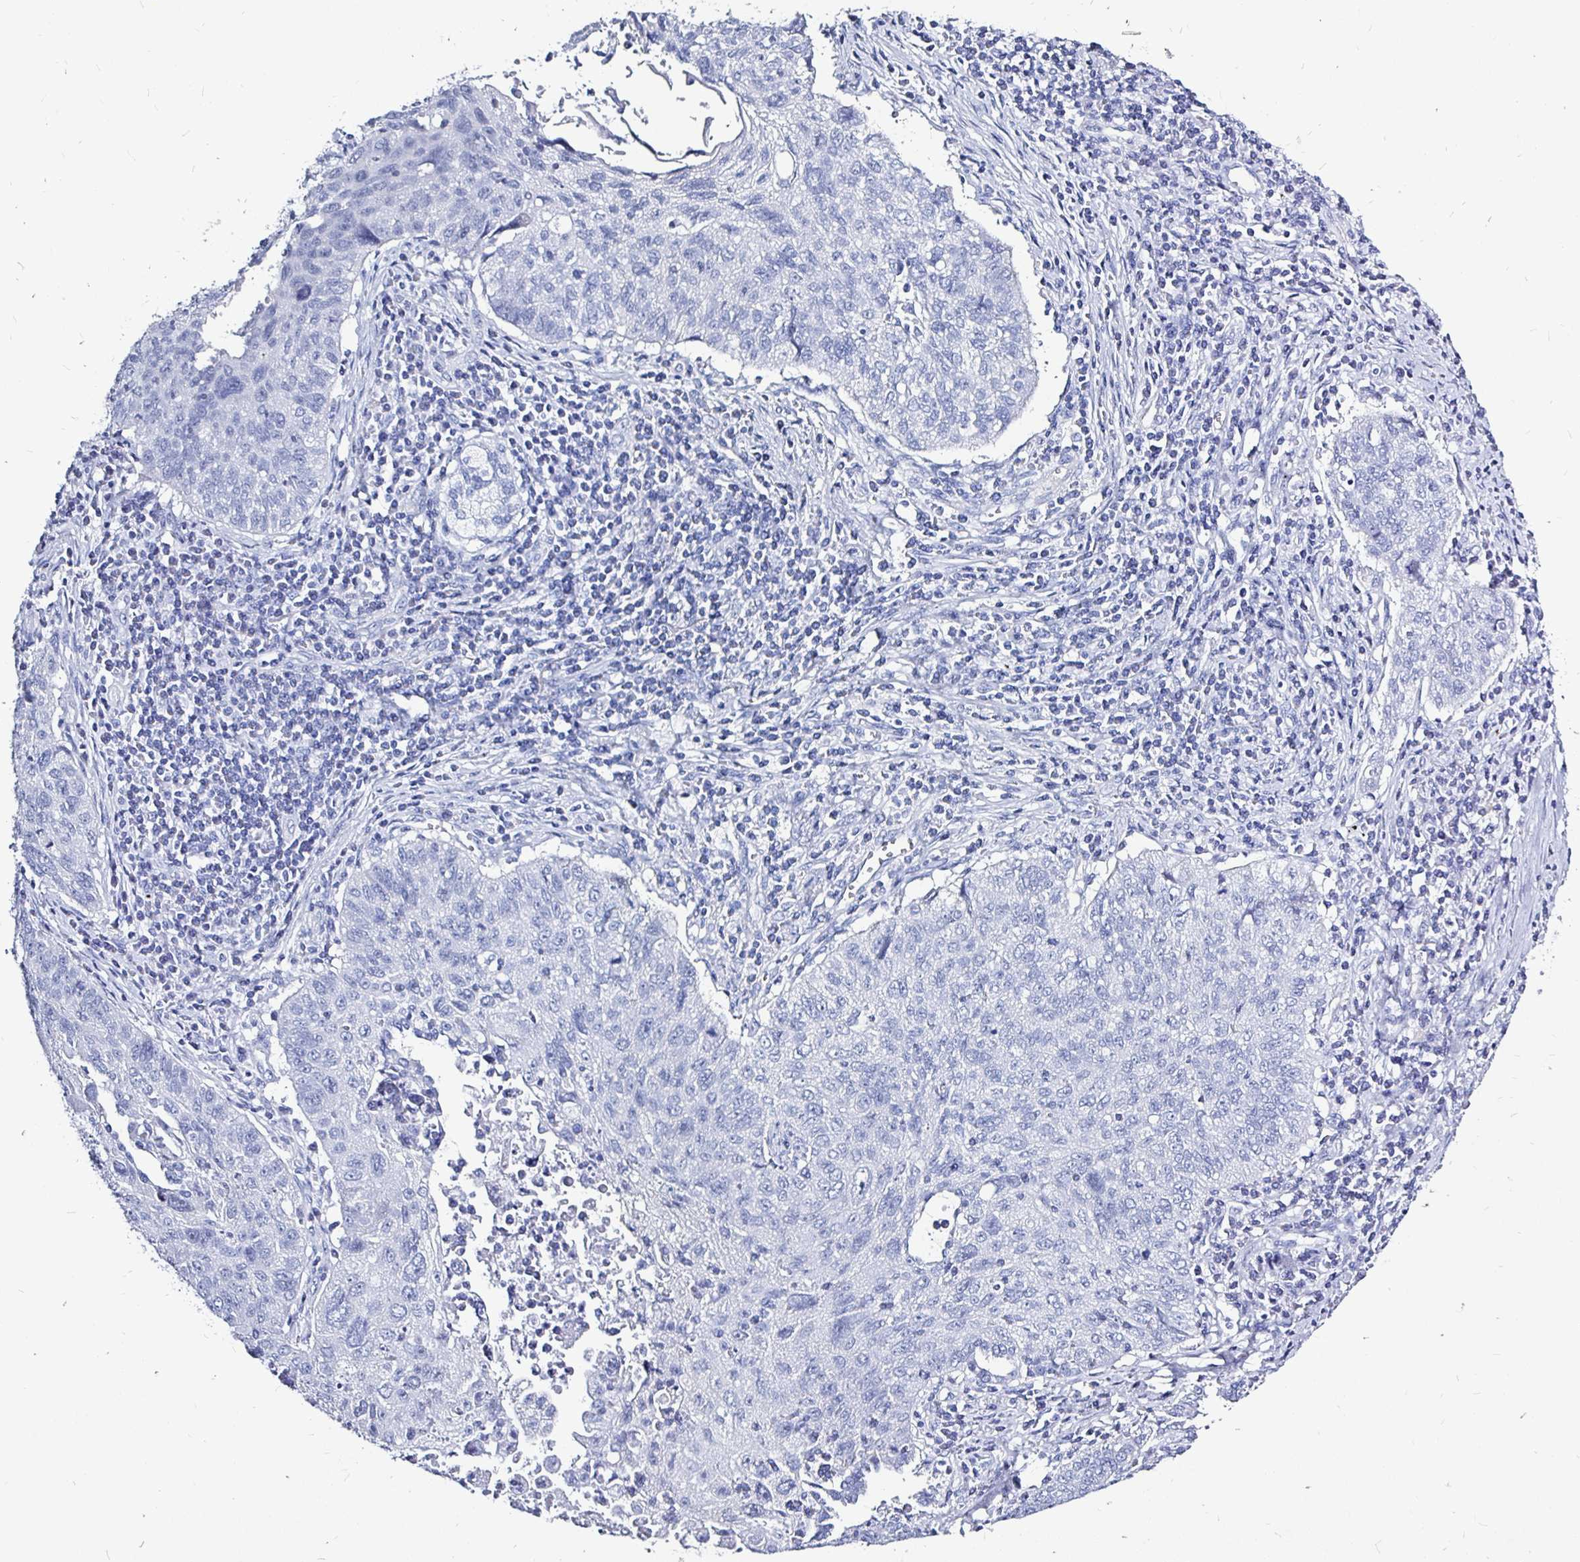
{"staining": {"intensity": "negative", "quantity": "none", "location": "none"}, "tissue": "lung cancer", "cell_type": "Tumor cells", "image_type": "cancer", "snomed": [{"axis": "morphology", "description": "Normal morphology"}, {"axis": "morphology", "description": "Aneuploidy"}, {"axis": "morphology", "description": "Squamous cell carcinoma, NOS"}, {"axis": "topography", "description": "Lymph node"}, {"axis": "topography", "description": "Lung"}], "caption": "Lung cancer (aneuploidy) was stained to show a protein in brown. There is no significant staining in tumor cells.", "gene": "LUZP4", "patient": {"sex": "female", "age": 76}}